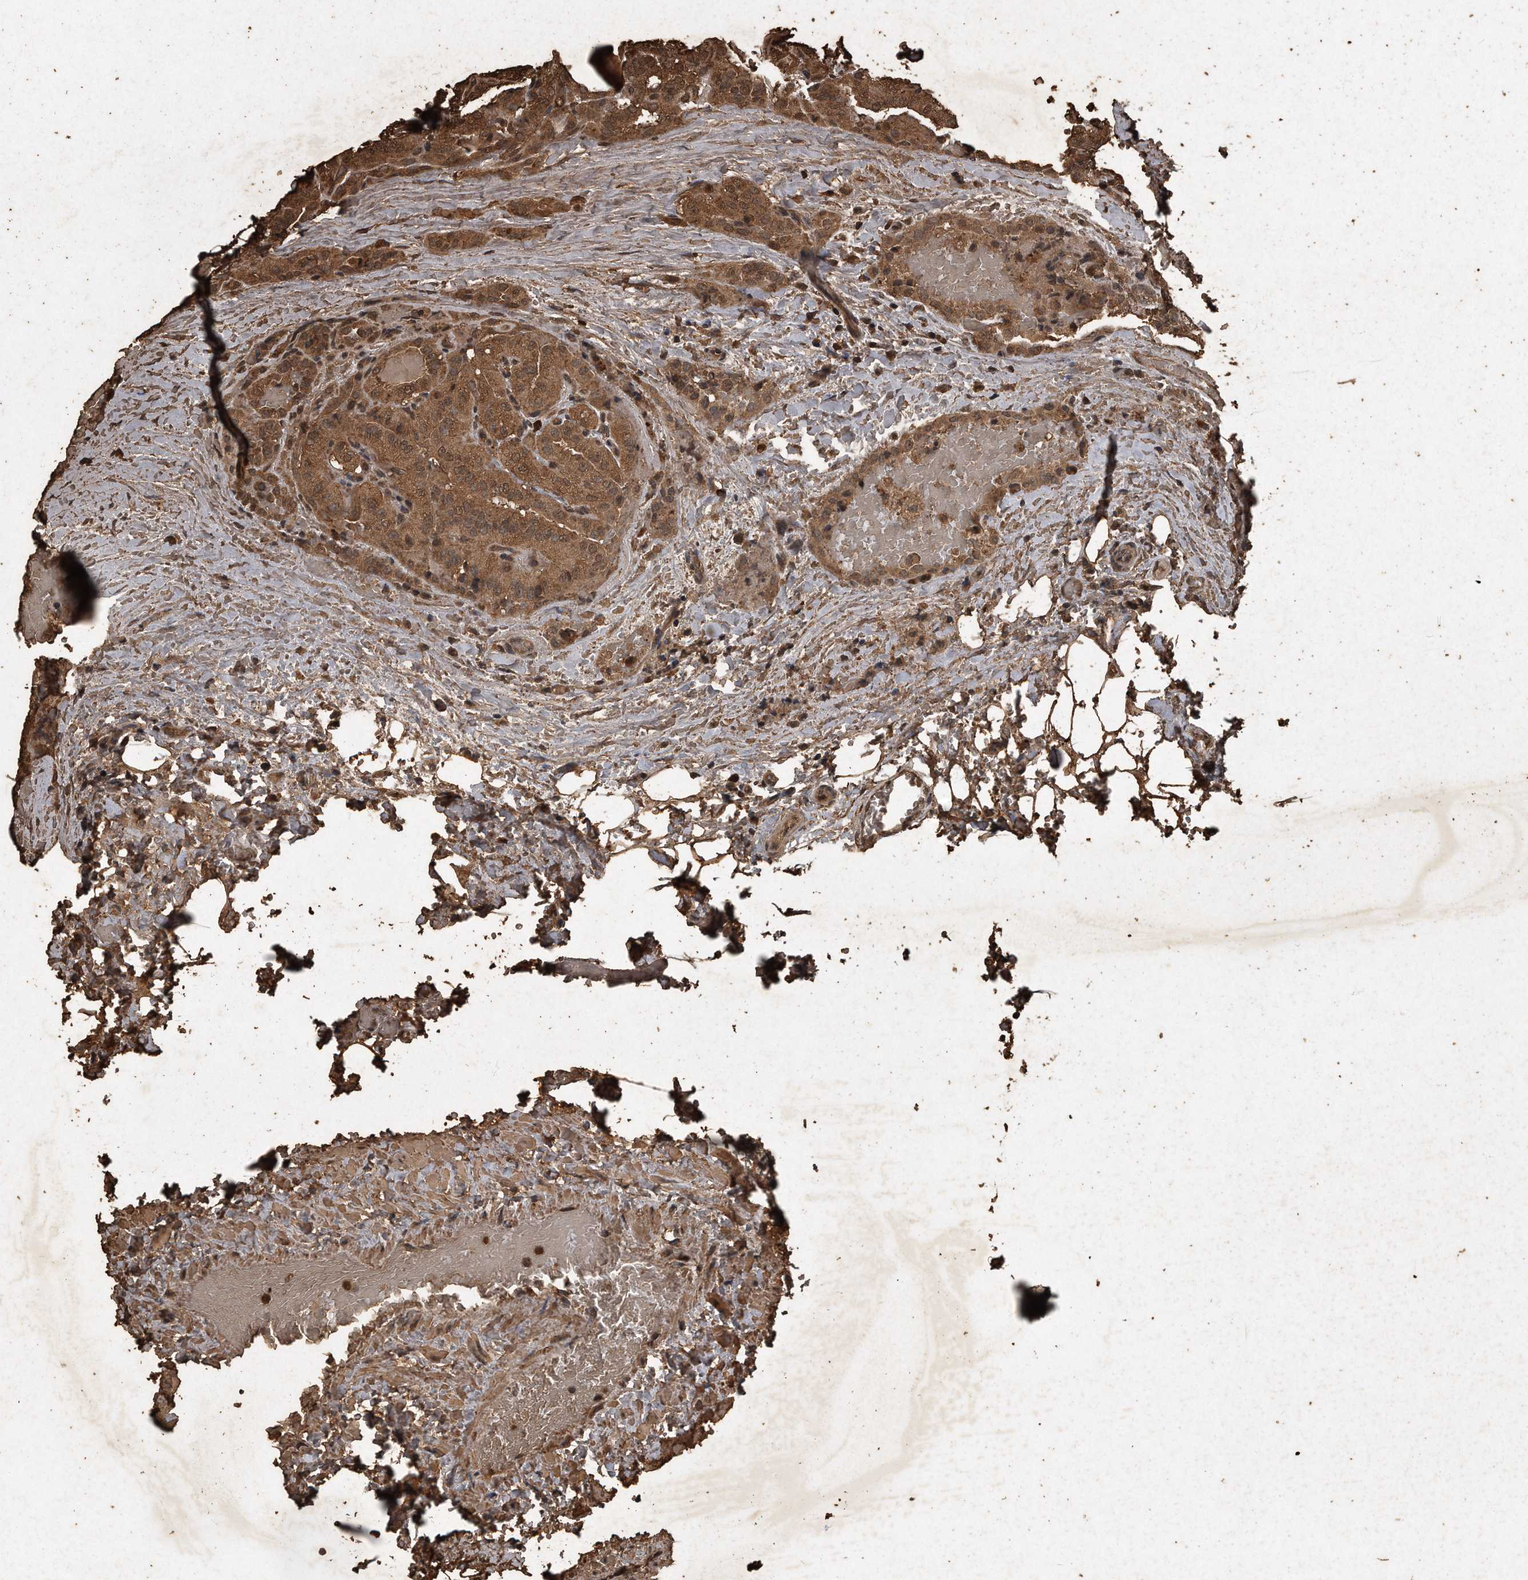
{"staining": {"intensity": "moderate", "quantity": ">75%", "location": "cytoplasmic/membranous"}, "tissue": "head and neck cancer", "cell_type": "Tumor cells", "image_type": "cancer", "snomed": [{"axis": "morphology", "description": "Squamous cell carcinoma, NOS"}, {"axis": "topography", "description": "Oral tissue"}, {"axis": "topography", "description": "Head-Neck"}], "caption": "High-magnification brightfield microscopy of head and neck cancer (squamous cell carcinoma) stained with DAB (brown) and counterstained with hematoxylin (blue). tumor cells exhibit moderate cytoplasmic/membranous positivity is present in about>75% of cells. (DAB (3,3'-diaminobenzidine) IHC, brown staining for protein, blue staining for nuclei).", "gene": "CFLAR", "patient": {"sex": "female", "age": 50}}